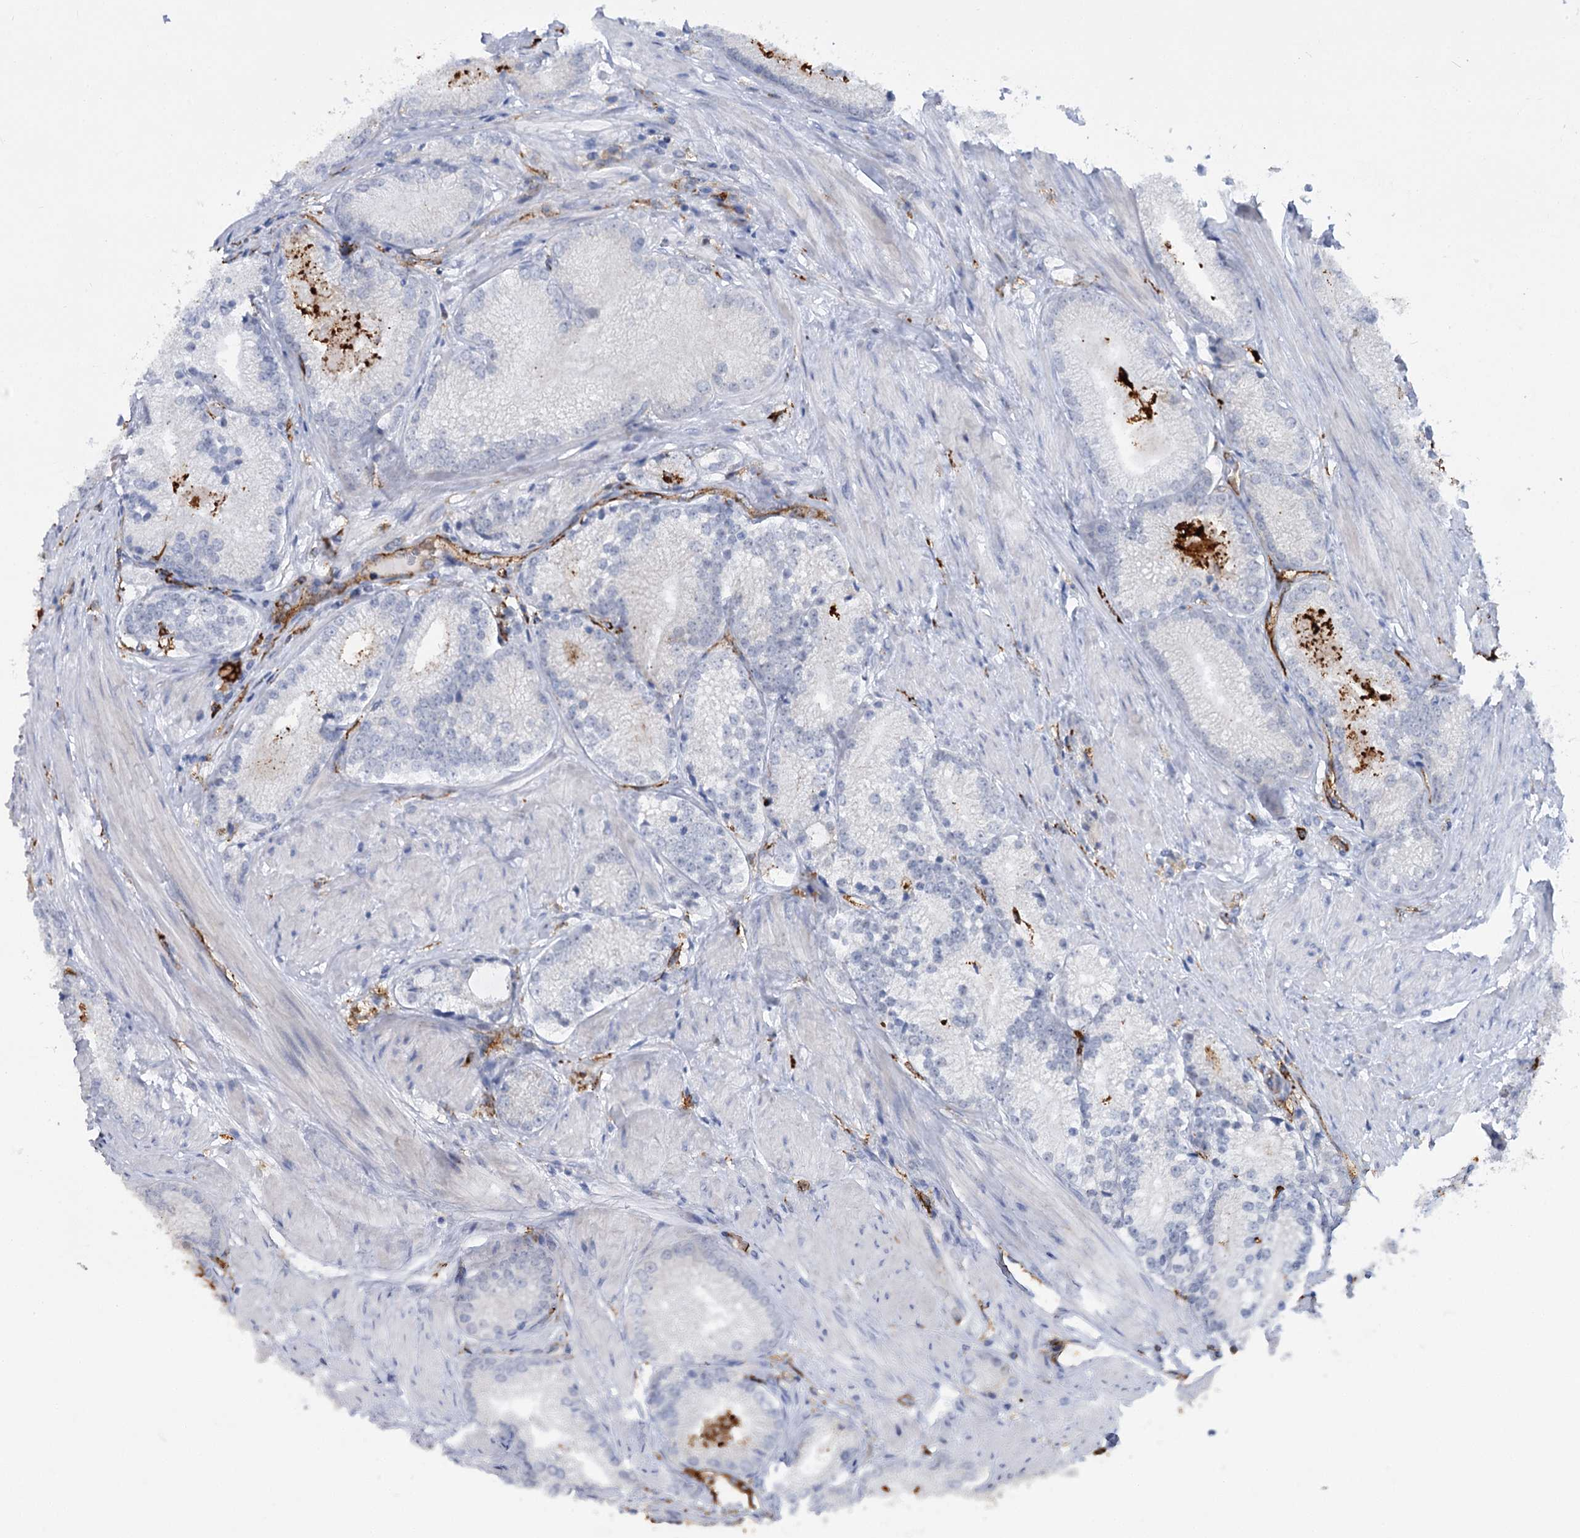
{"staining": {"intensity": "negative", "quantity": "none", "location": "none"}, "tissue": "prostate cancer", "cell_type": "Tumor cells", "image_type": "cancer", "snomed": [{"axis": "morphology", "description": "Adenocarcinoma, High grade"}, {"axis": "topography", "description": "Prostate"}], "caption": "Tumor cells are negative for brown protein staining in high-grade adenocarcinoma (prostate).", "gene": "PIWIL4", "patient": {"sex": "male", "age": 66}}